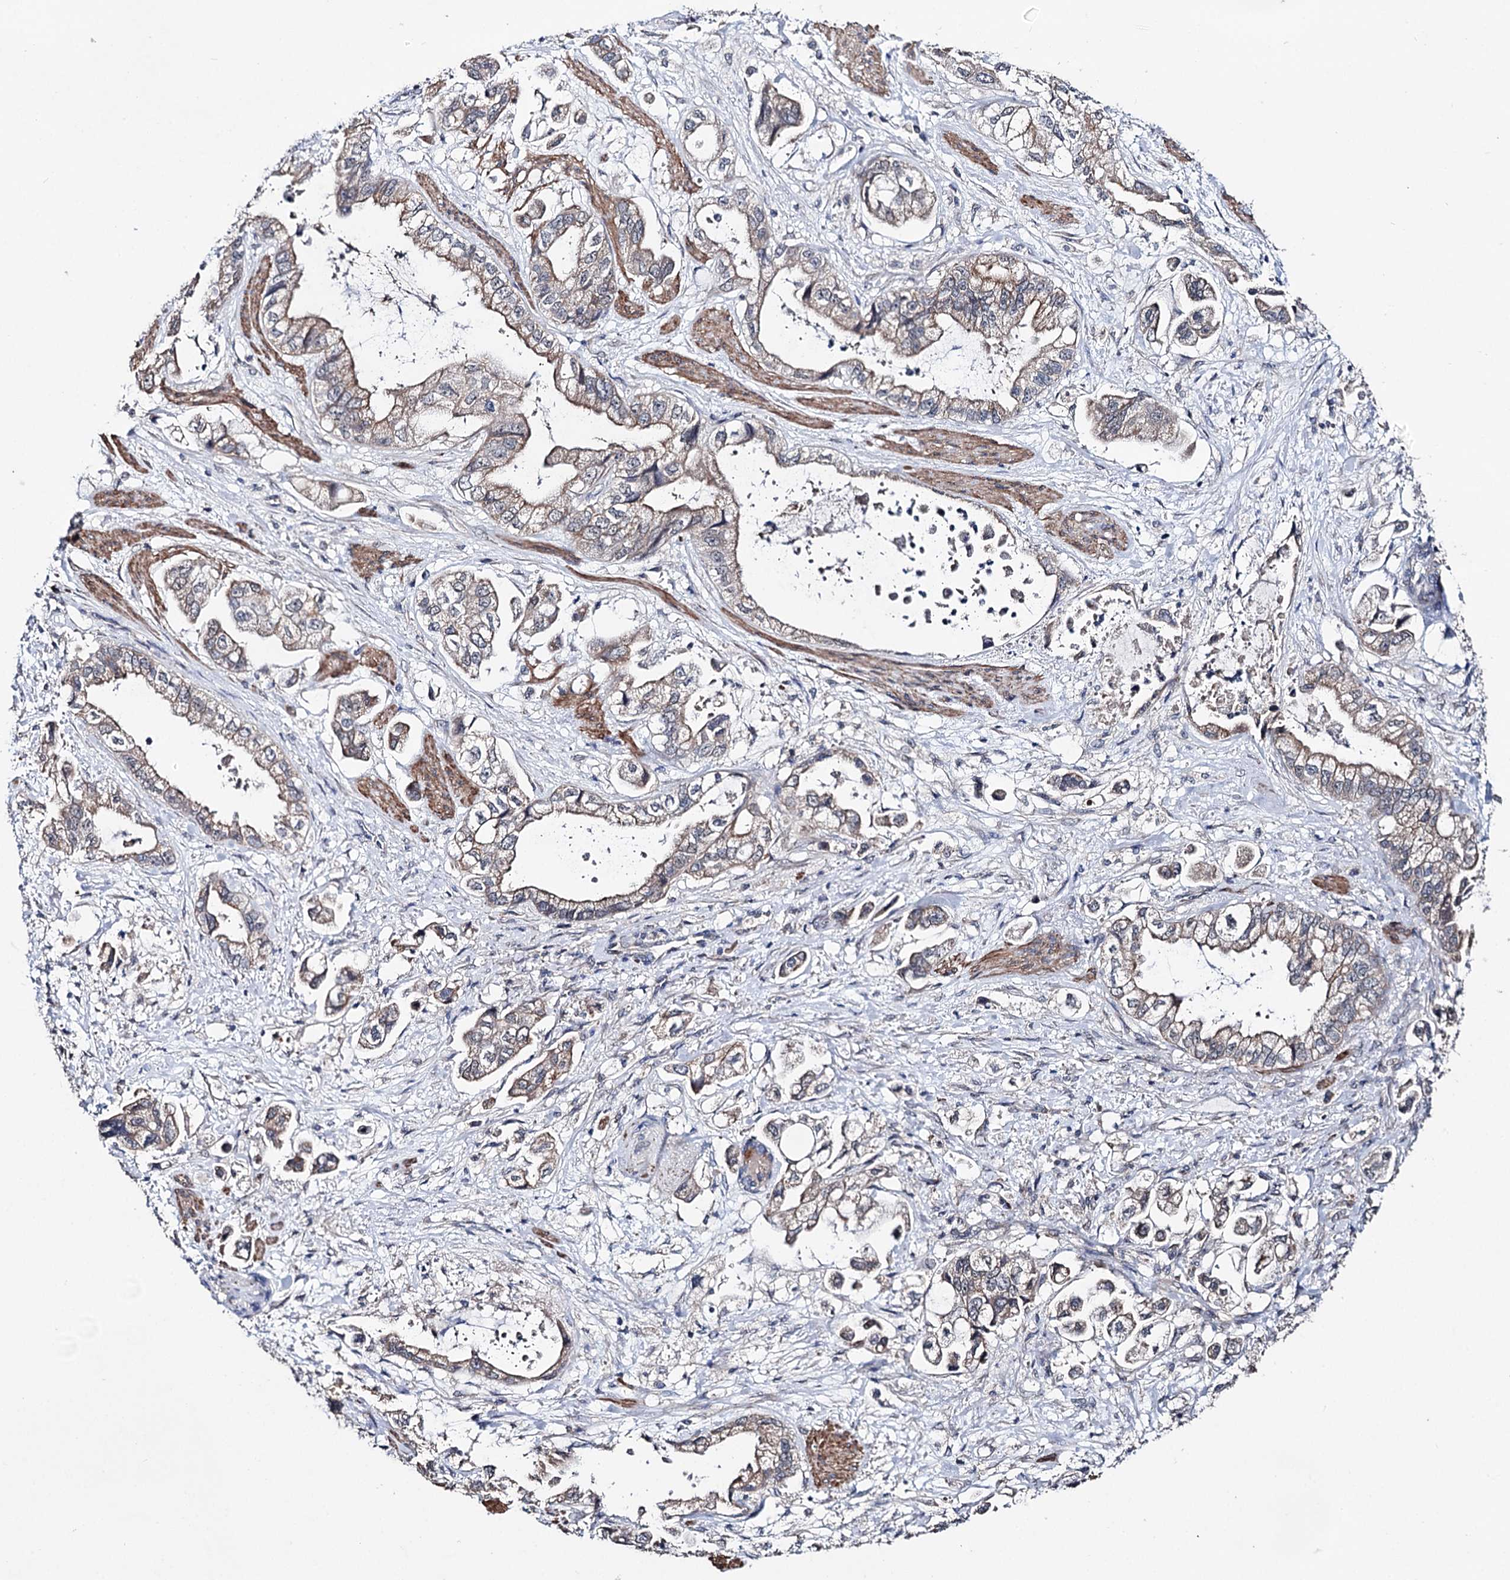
{"staining": {"intensity": "moderate", "quantity": "25%-75%", "location": "cytoplasmic/membranous"}, "tissue": "stomach cancer", "cell_type": "Tumor cells", "image_type": "cancer", "snomed": [{"axis": "morphology", "description": "Adenocarcinoma, NOS"}, {"axis": "topography", "description": "Stomach"}], "caption": "This image displays immunohistochemistry (IHC) staining of stomach adenocarcinoma, with medium moderate cytoplasmic/membranous expression in about 25%-75% of tumor cells.", "gene": "CLPB", "patient": {"sex": "male", "age": 62}}